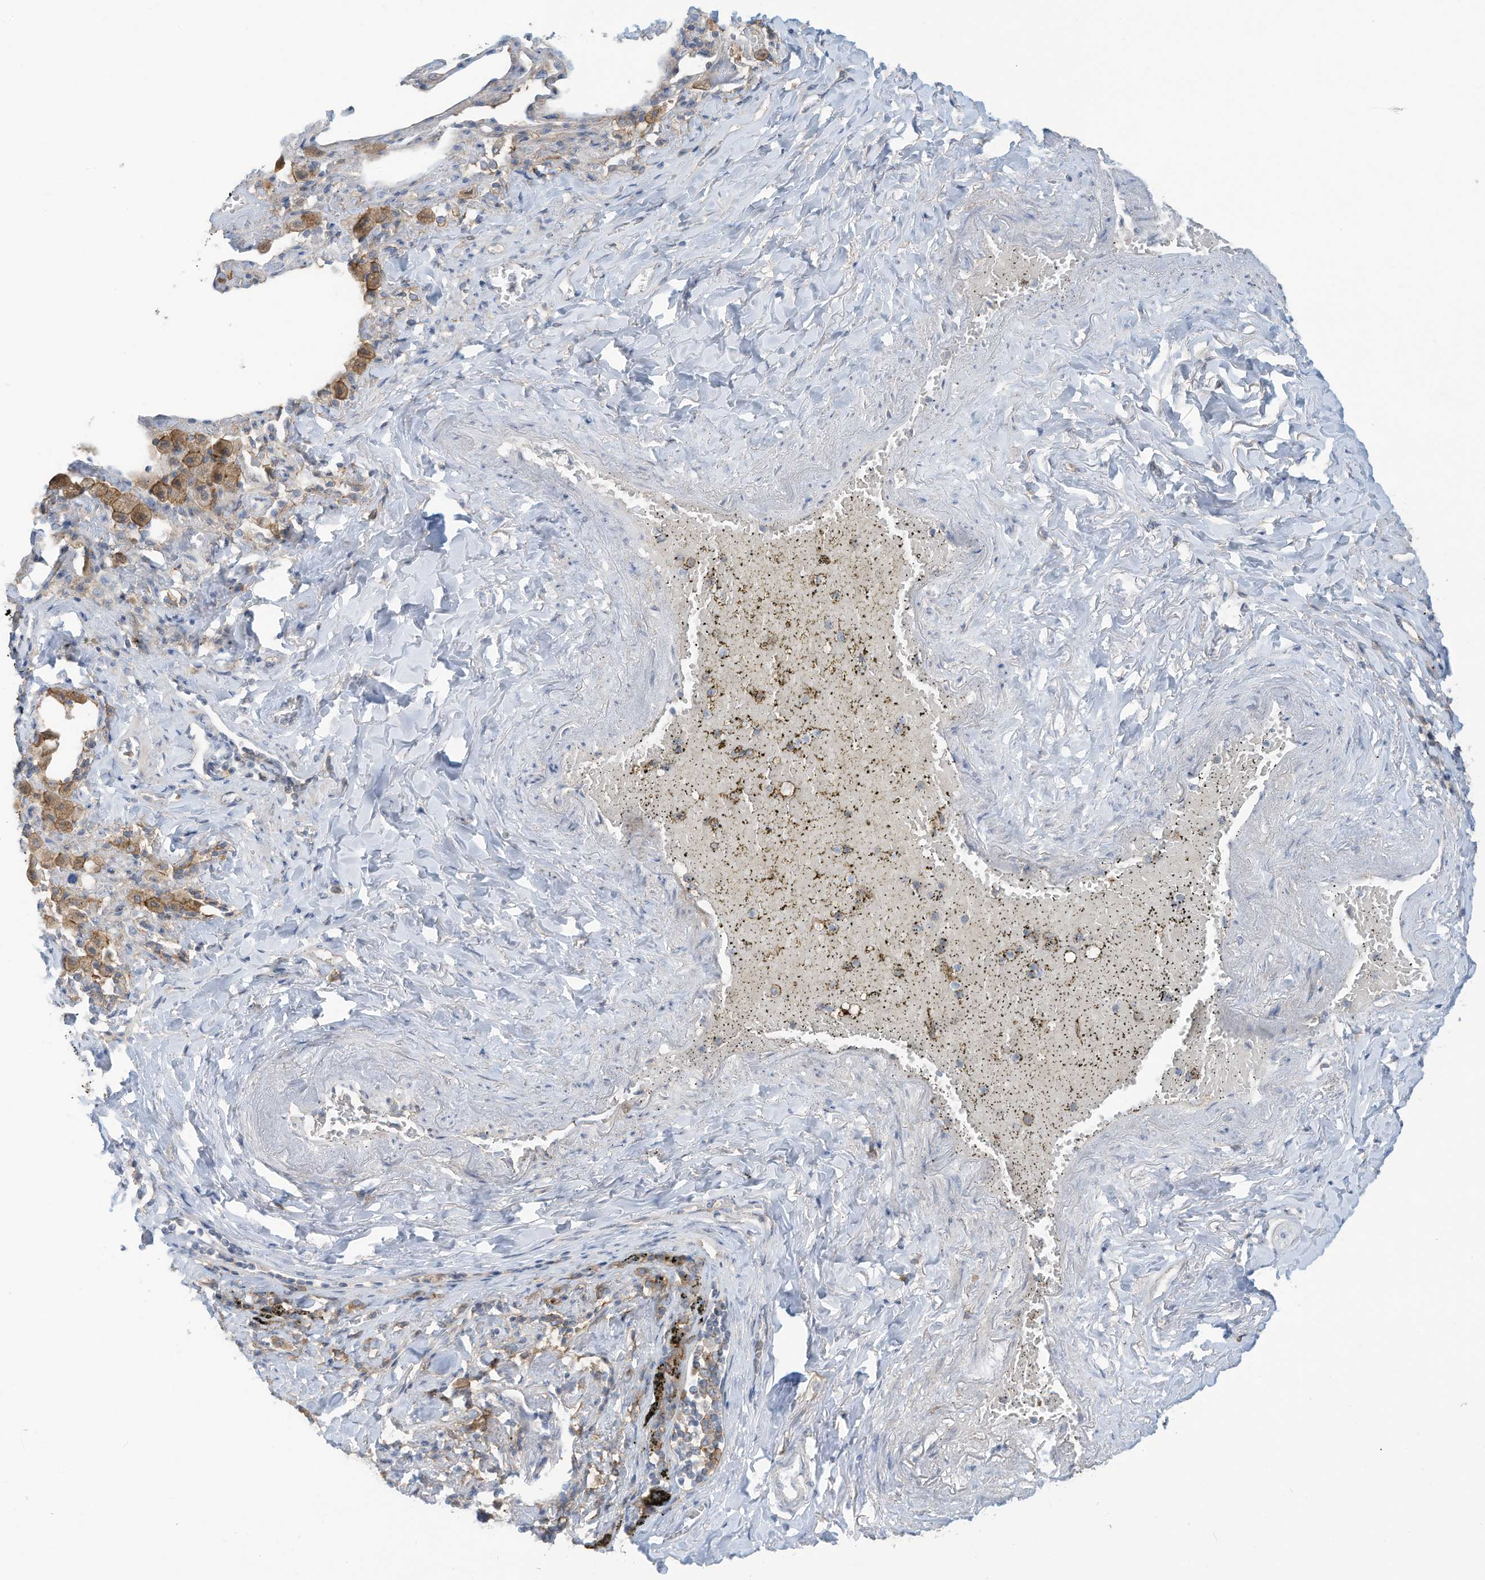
{"staining": {"intensity": "moderate", "quantity": "25%-75%", "location": "cytoplasmic/membranous"}, "tissue": "lung cancer", "cell_type": "Tumor cells", "image_type": "cancer", "snomed": [{"axis": "morphology", "description": "Adenocarcinoma, NOS"}, {"axis": "topography", "description": "Lung"}], "caption": "This photomicrograph demonstrates lung cancer stained with immunohistochemistry (IHC) to label a protein in brown. The cytoplasmic/membranous of tumor cells show moderate positivity for the protein. Nuclei are counter-stained blue.", "gene": "SLC1A5", "patient": {"sex": "female", "age": 51}}